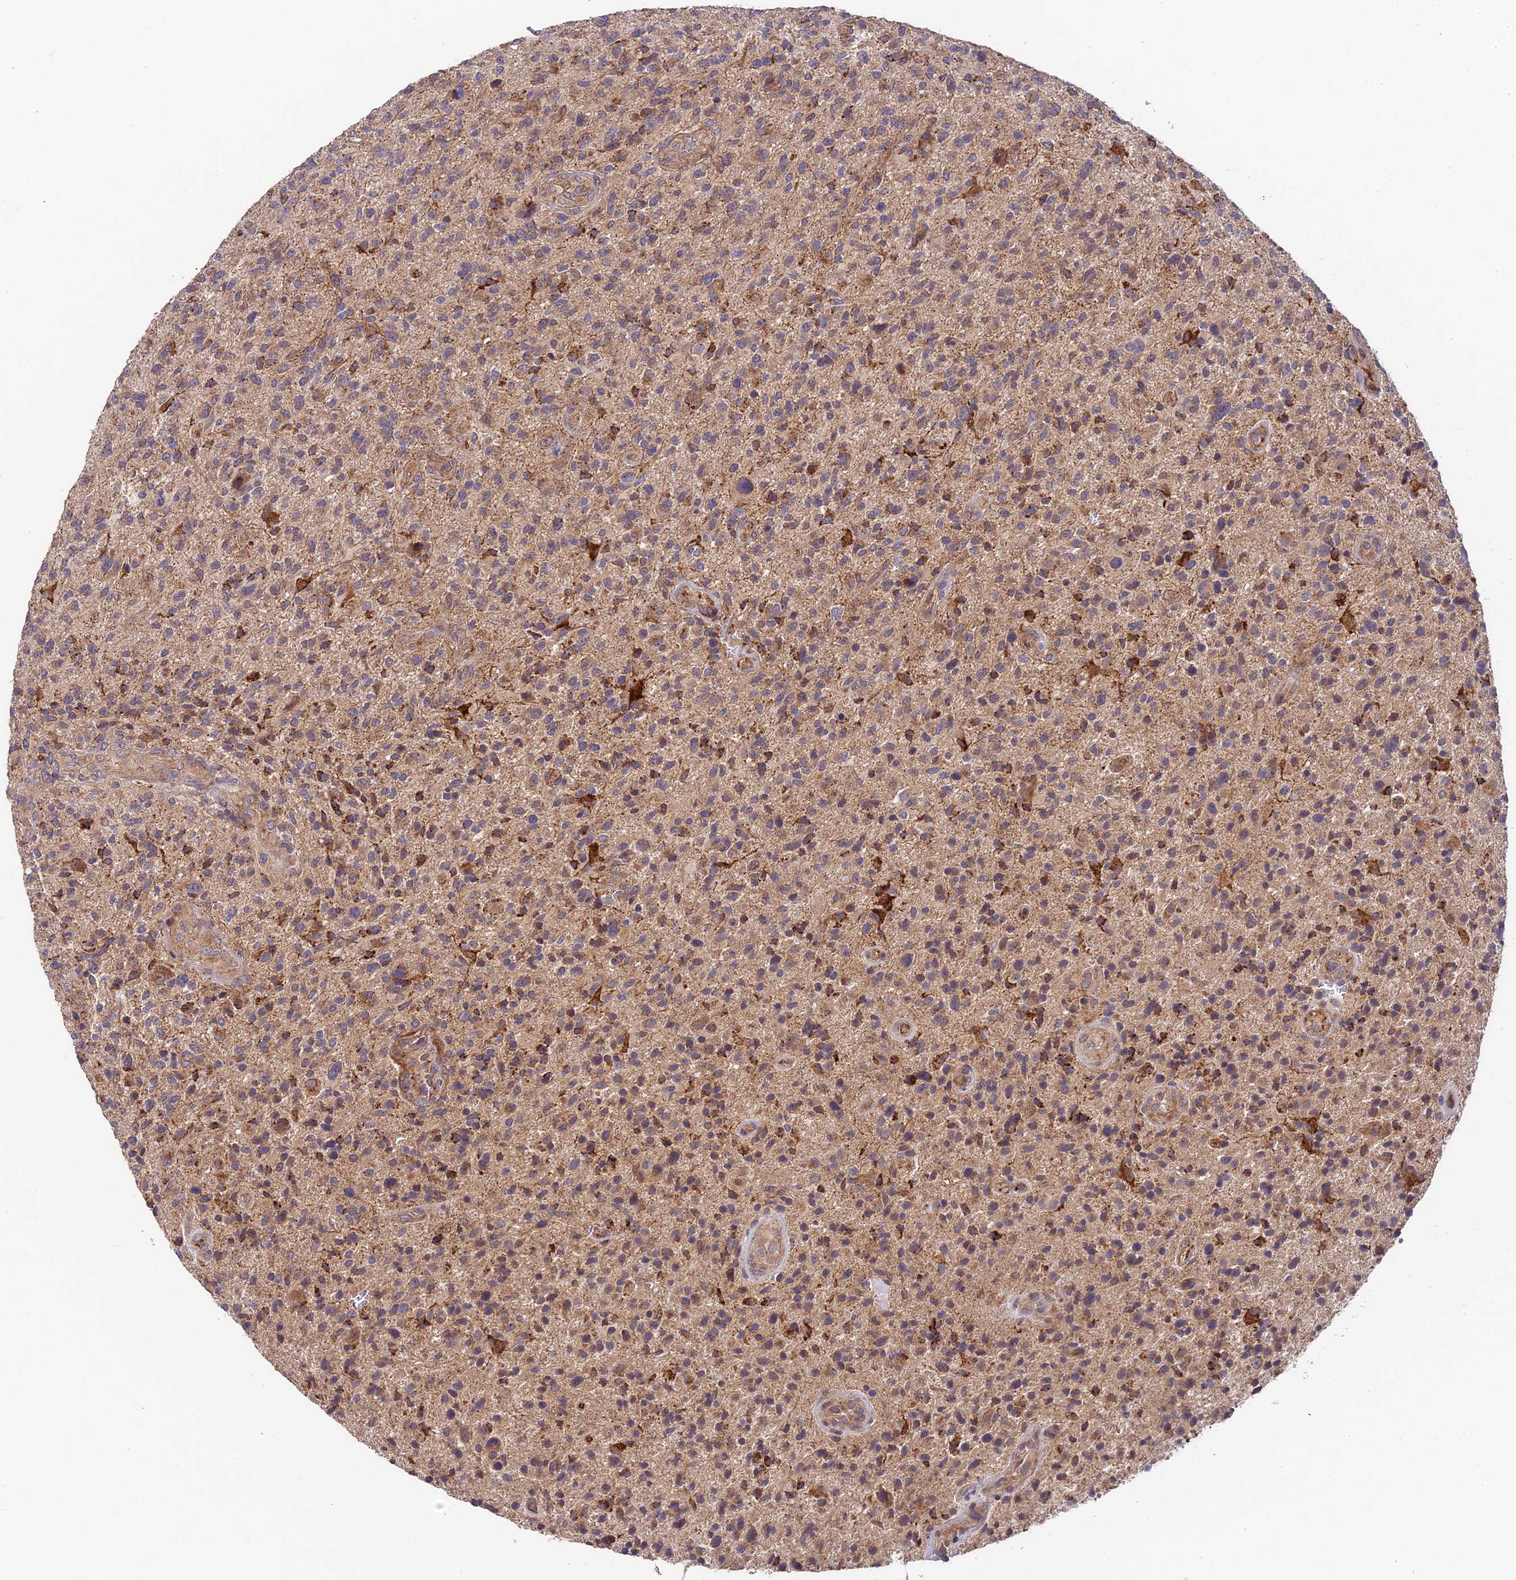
{"staining": {"intensity": "weak", "quantity": "25%-75%", "location": "cytoplasmic/membranous"}, "tissue": "glioma", "cell_type": "Tumor cells", "image_type": "cancer", "snomed": [{"axis": "morphology", "description": "Glioma, malignant, High grade"}, {"axis": "topography", "description": "Brain"}], "caption": "Glioma stained with a protein marker displays weak staining in tumor cells.", "gene": "C3orf20", "patient": {"sex": "male", "age": 47}}